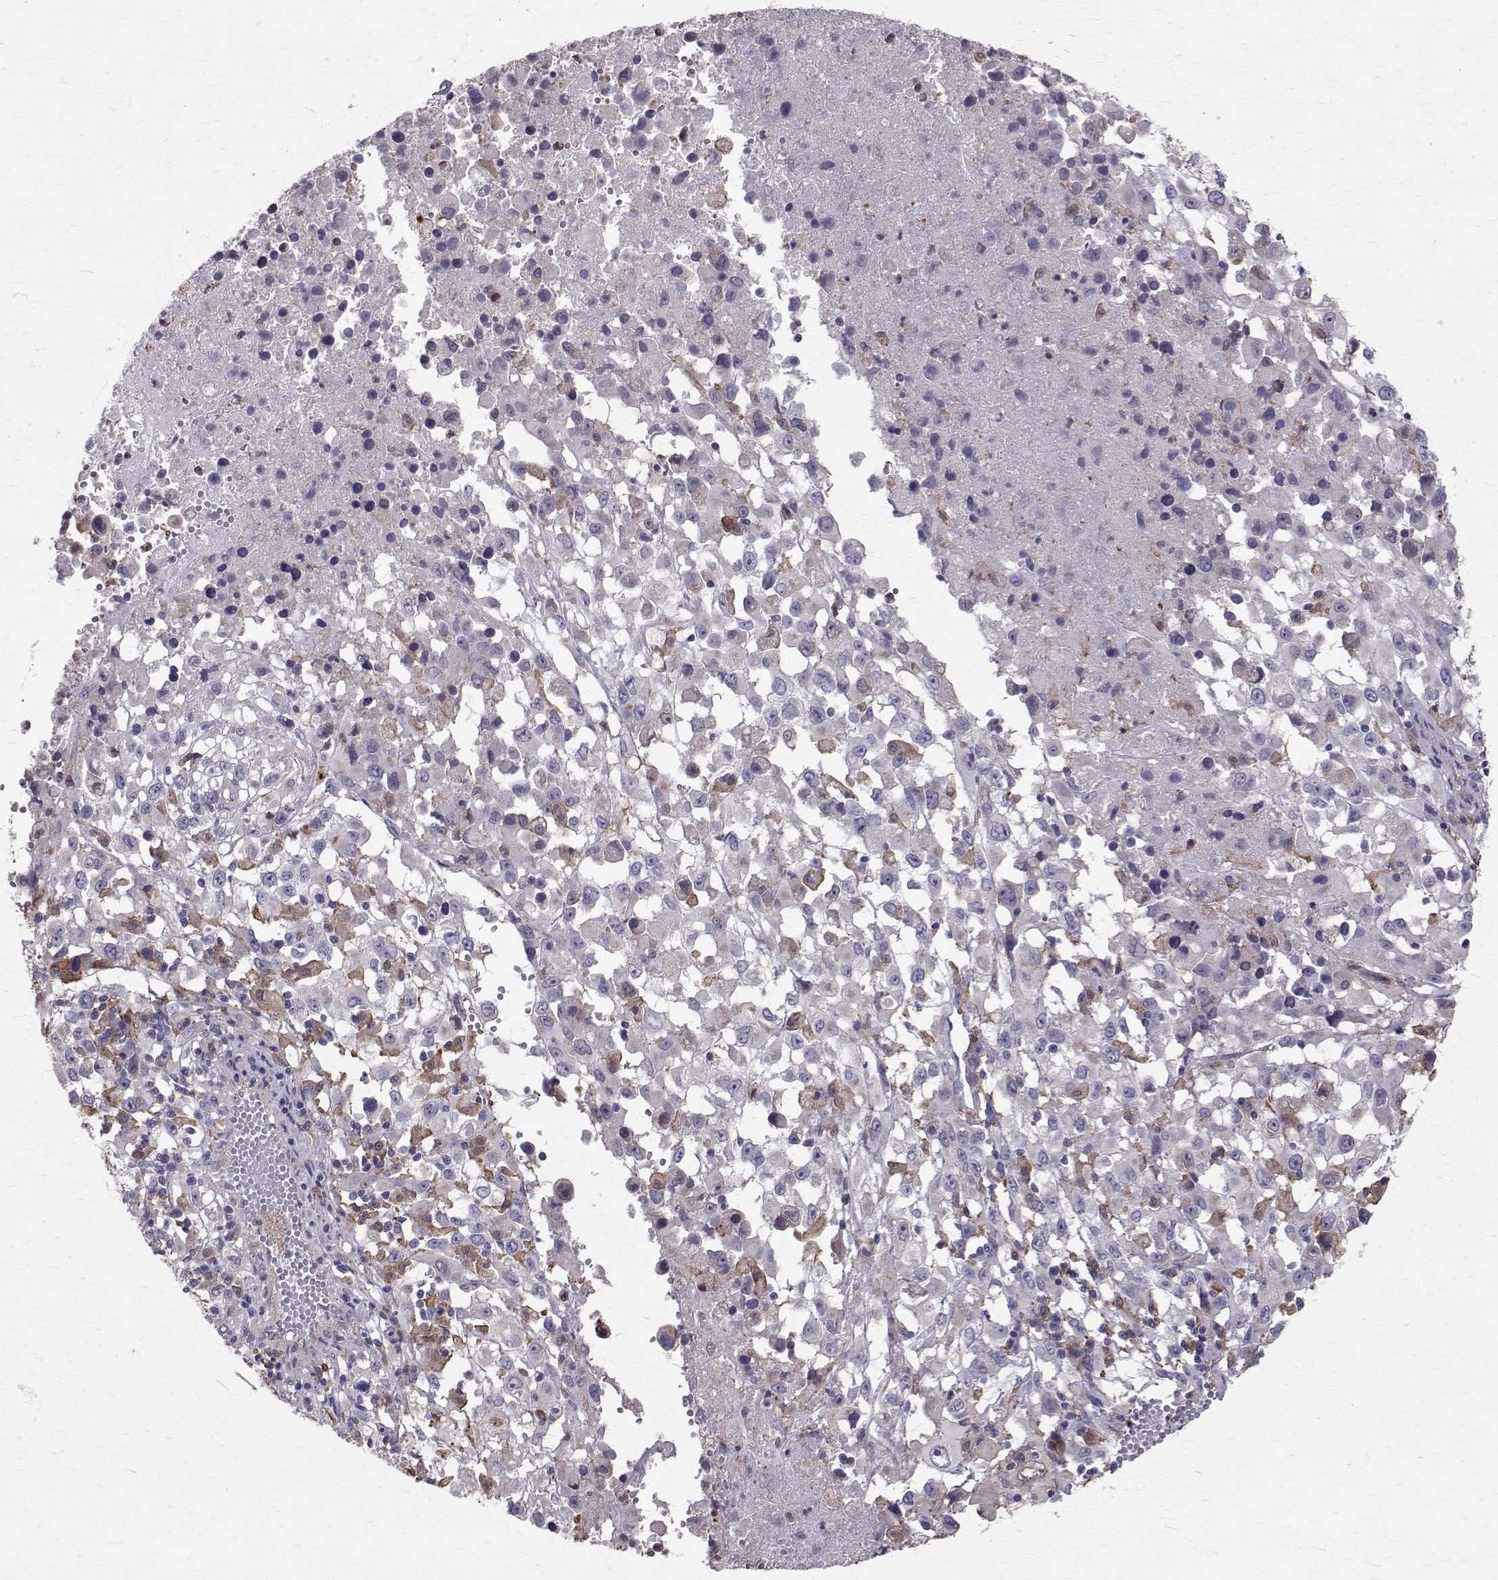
{"staining": {"intensity": "negative", "quantity": "none", "location": "none"}, "tissue": "melanoma", "cell_type": "Tumor cells", "image_type": "cancer", "snomed": [{"axis": "morphology", "description": "Malignant melanoma, Metastatic site"}, {"axis": "topography", "description": "Soft tissue"}], "caption": "DAB immunohistochemical staining of human melanoma demonstrates no significant positivity in tumor cells. Brightfield microscopy of immunohistochemistry (IHC) stained with DAB (brown) and hematoxylin (blue), captured at high magnification.", "gene": "CCDC89", "patient": {"sex": "male", "age": 50}}